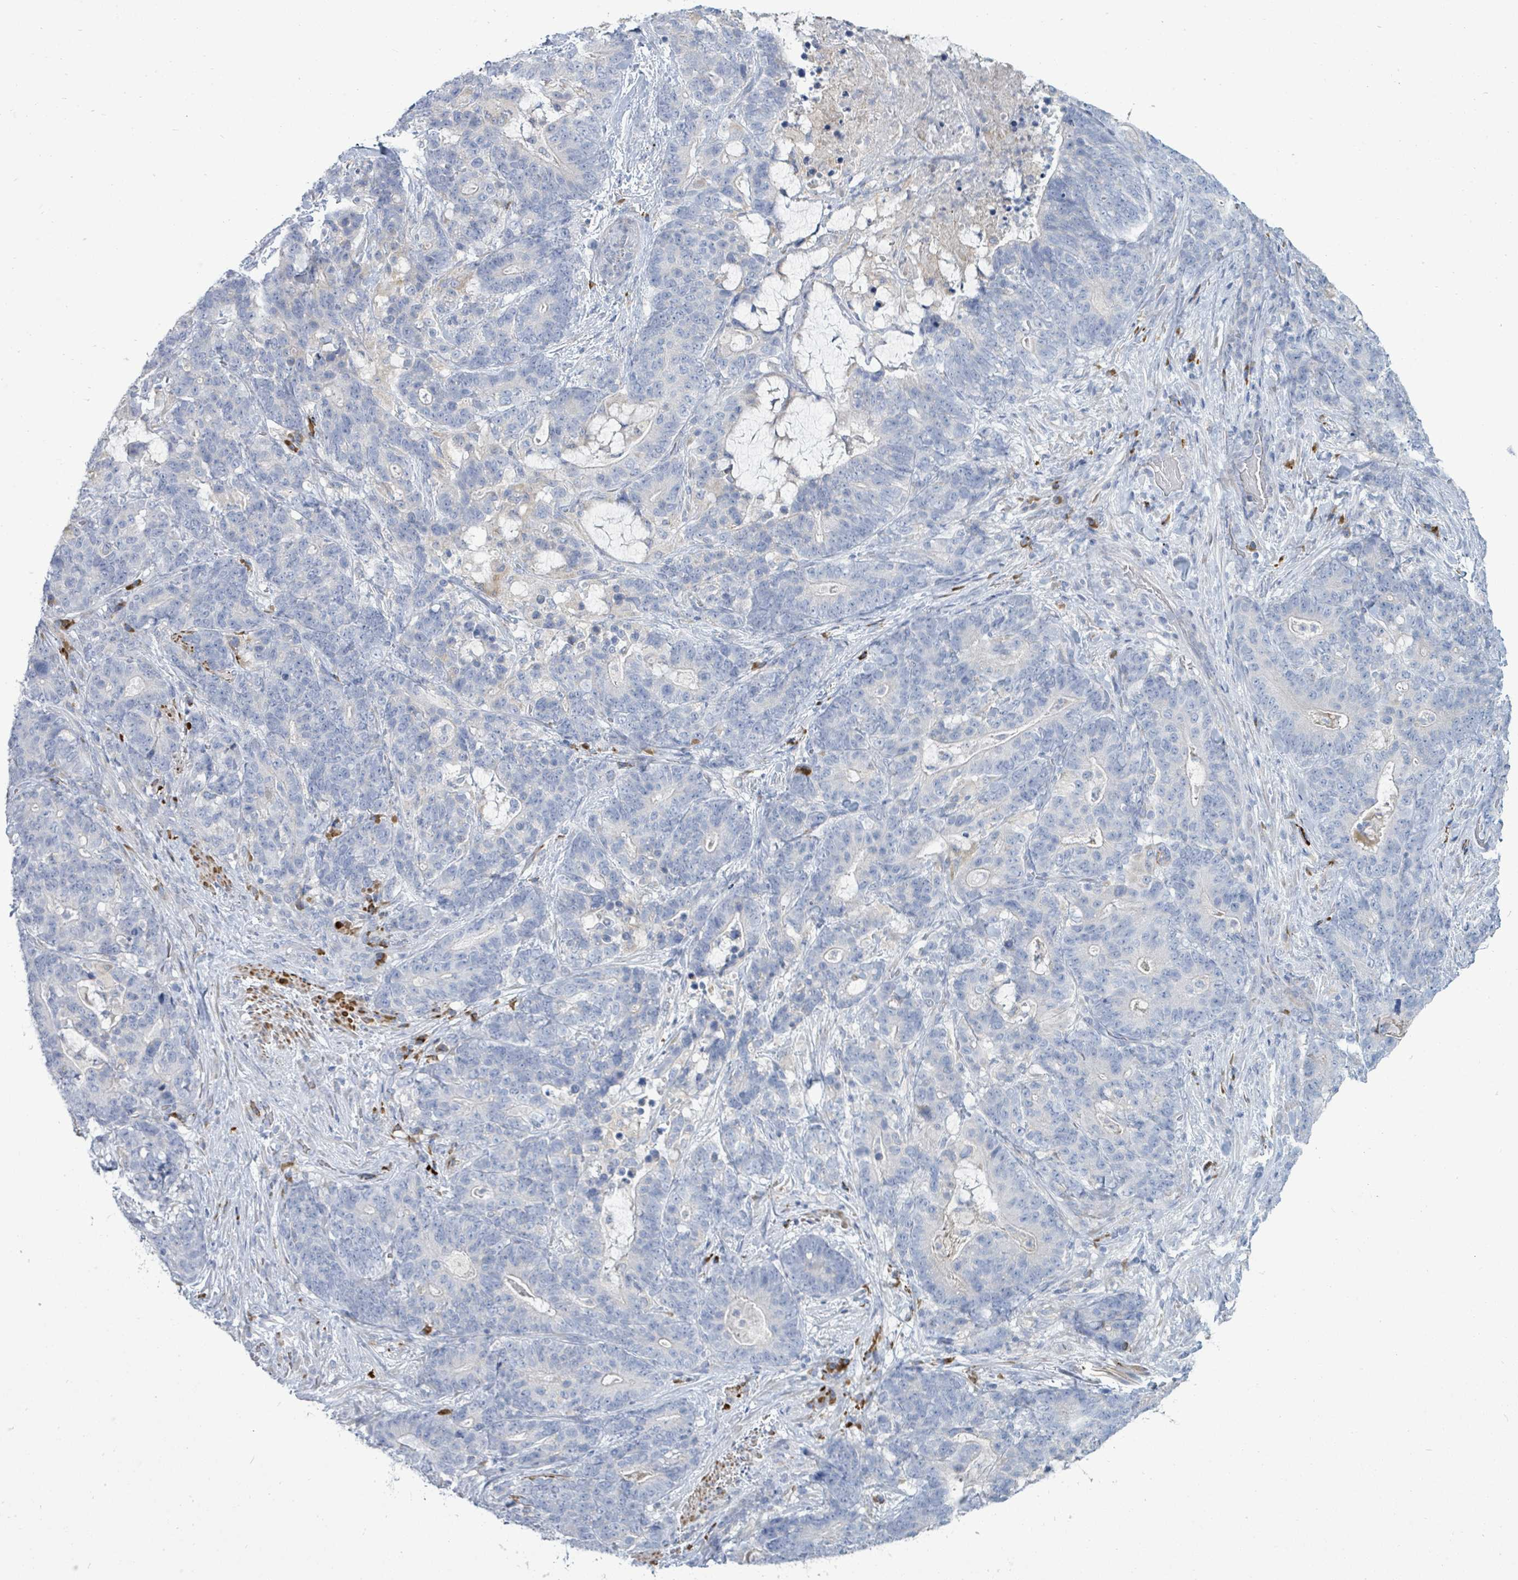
{"staining": {"intensity": "negative", "quantity": "none", "location": "none"}, "tissue": "stomach cancer", "cell_type": "Tumor cells", "image_type": "cancer", "snomed": [{"axis": "morphology", "description": "Normal tissue, NOS"}, {"axis": "morphology", "description": "Adenocarcinoma, NOS"}, {"axis": "topography", "description": "Stomach"}], "caption": "Immunohistochemical staining of human stomach cancer (adenocarcinoma) shows no significant positivity in tumor cells. (DAB (3,3'-diaminobenzidine) immunohistochemistry with hematoxylin counter stain).", "gene": "SIRPB1", "patient": {"sex": "female", "age": 64}}